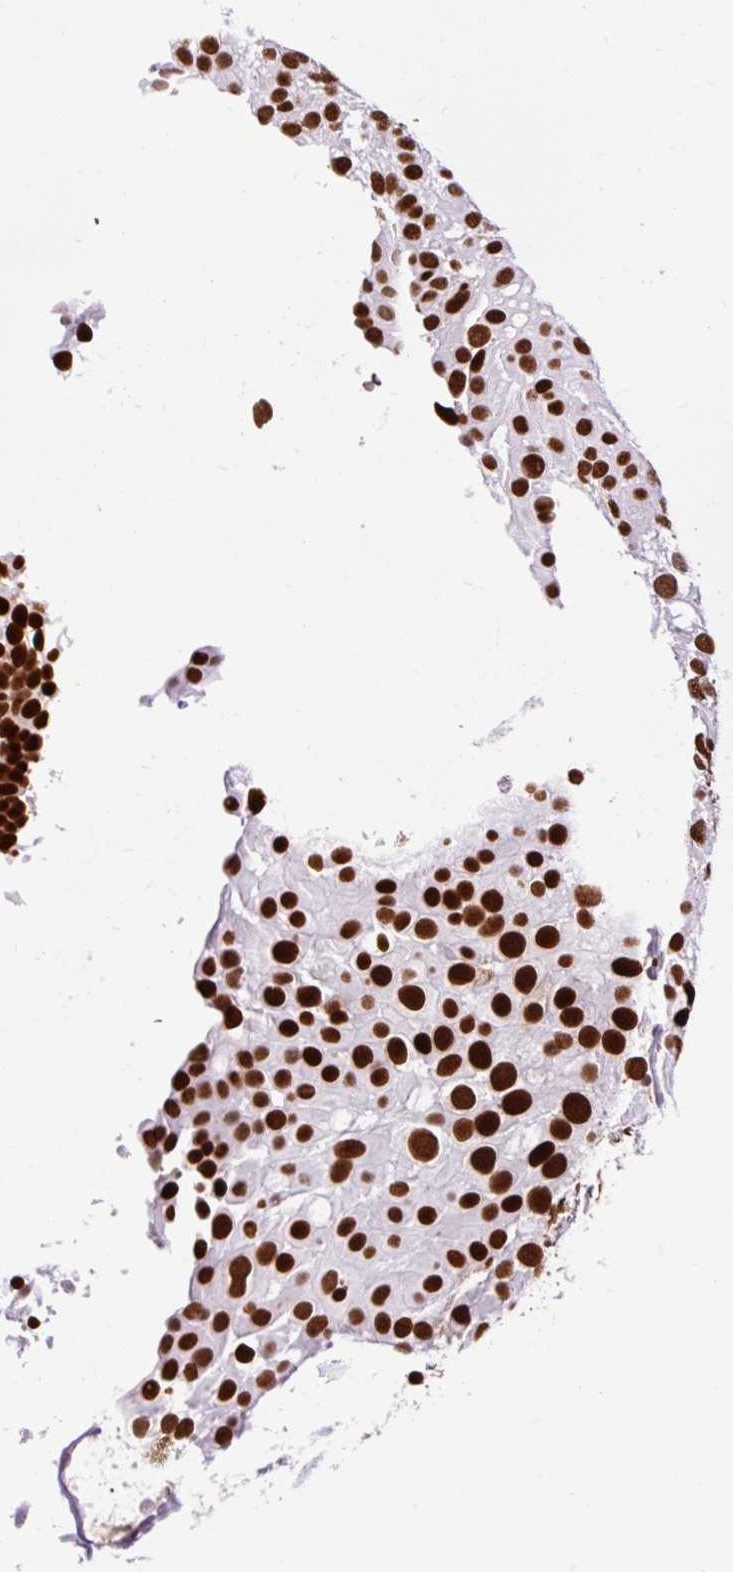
{"staining": {"intensity": "strong", "quantity": ">75%", "location": "nuclear"}, "tissue": "urothelial cancer", "cell_type": "Tumor cells", "image_type": "cancer", "snomed": [{"axis": "morphology", "description": "Urothelial carcinoma, Low grade"}, {"axis": "topography", "description": "Urinary bladder"}], "caption": "There is high levels of strong nuclear expression in tumor cells of urothelial cancer, as demonstrated by immunohistochemical staining (brown color).", "gene": "FUS", "patient": {"sex": "male", "age": 78}}